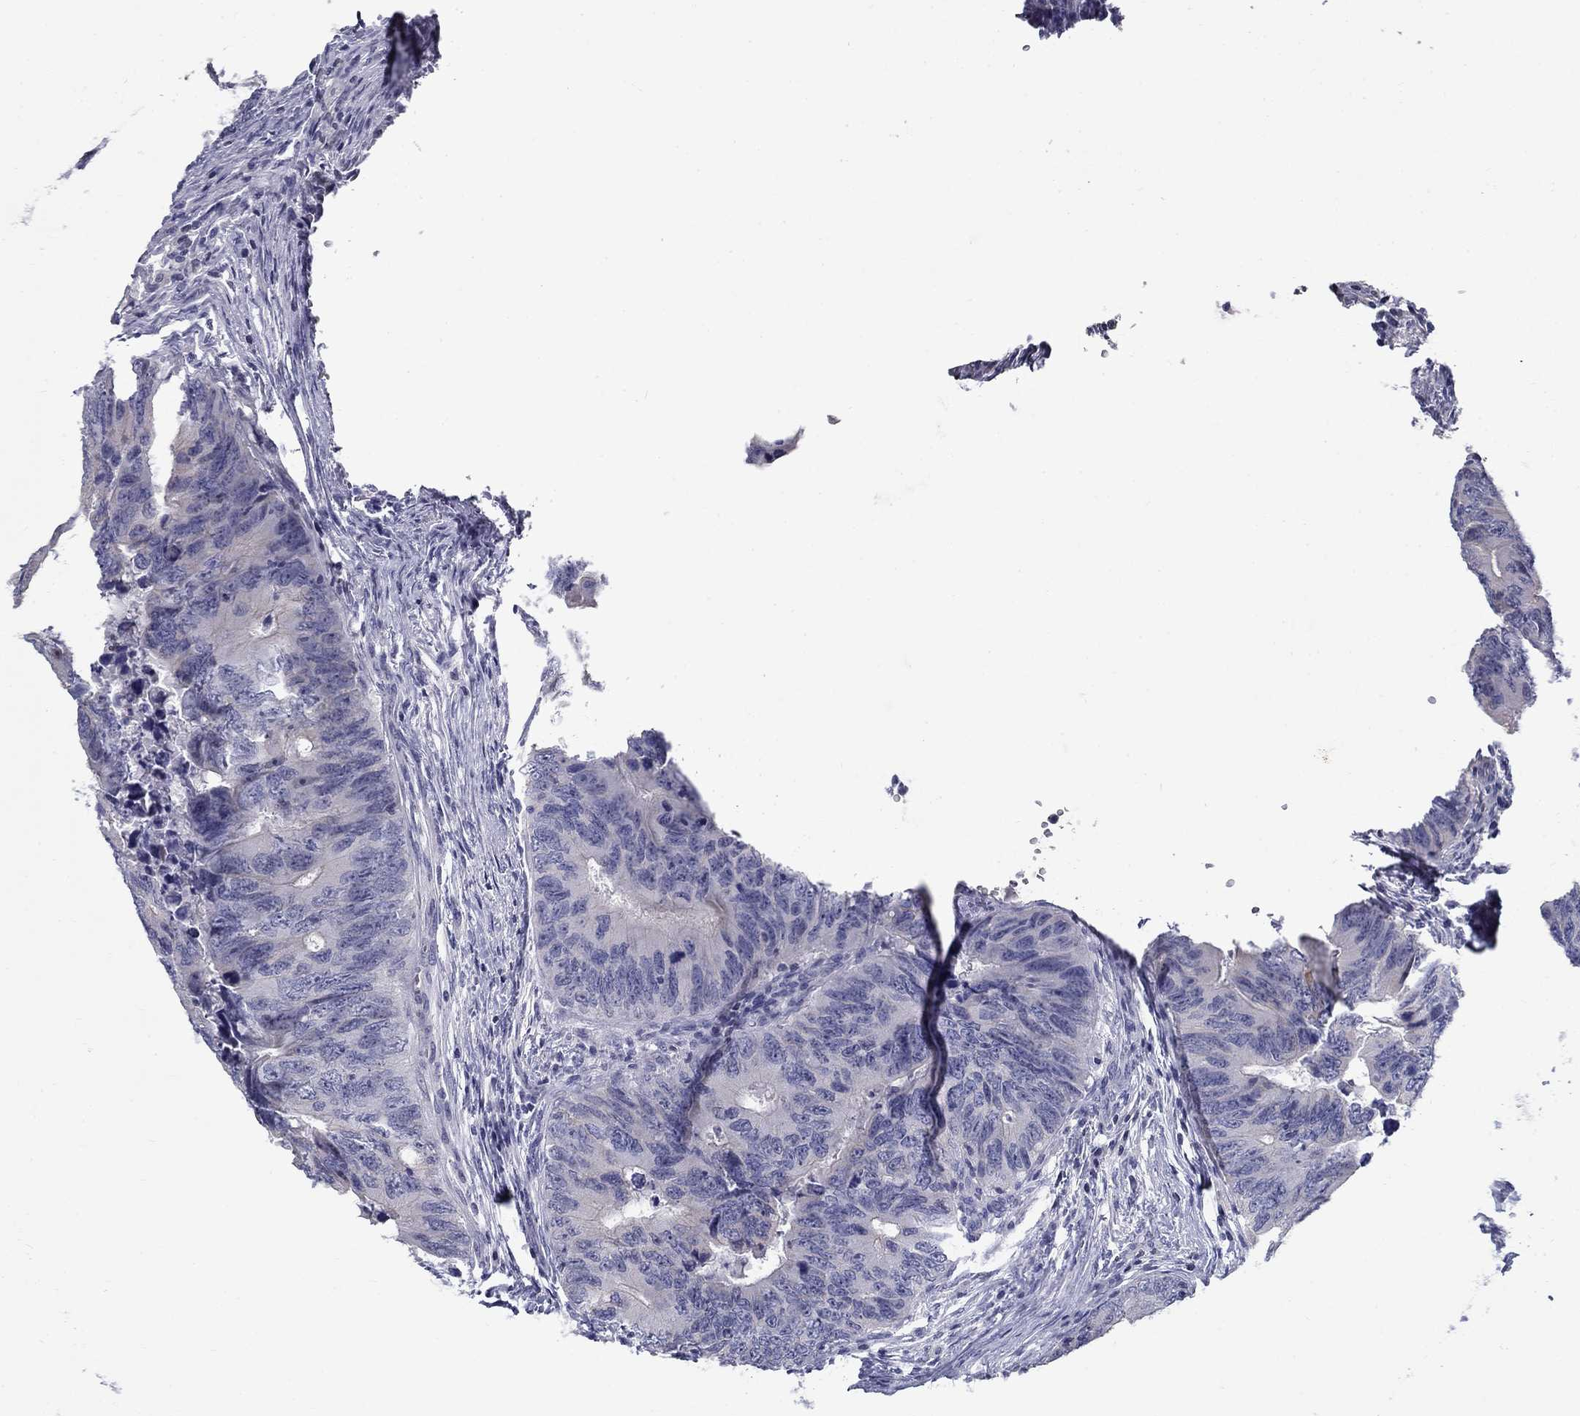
{"staining": {"intensity": "negative", "quantity": "none", "location": "none"}, "tissue": "colorectal cancer", "cell_type": "Tumor cells", "image_type": "cancer", "snomed": [{"axis": "morphology", "description": "Adenocarcinoma, NOS"}, {"axis": "topography", "description": "Colon"}], "caption": "DAB immunohistochemical staining of colorectal adenocarcinoma demonstrates no significant expression in tumor cells. (Stains: DAB (3,3'-diaminobenzidine) immunohistochemistry (IHC) with hematoxylin counter stain, Microscopy: brightfield microscopy at high magnification).", "gene": "GUCA1A", "patient": {"sex": "female", "age": 82}}